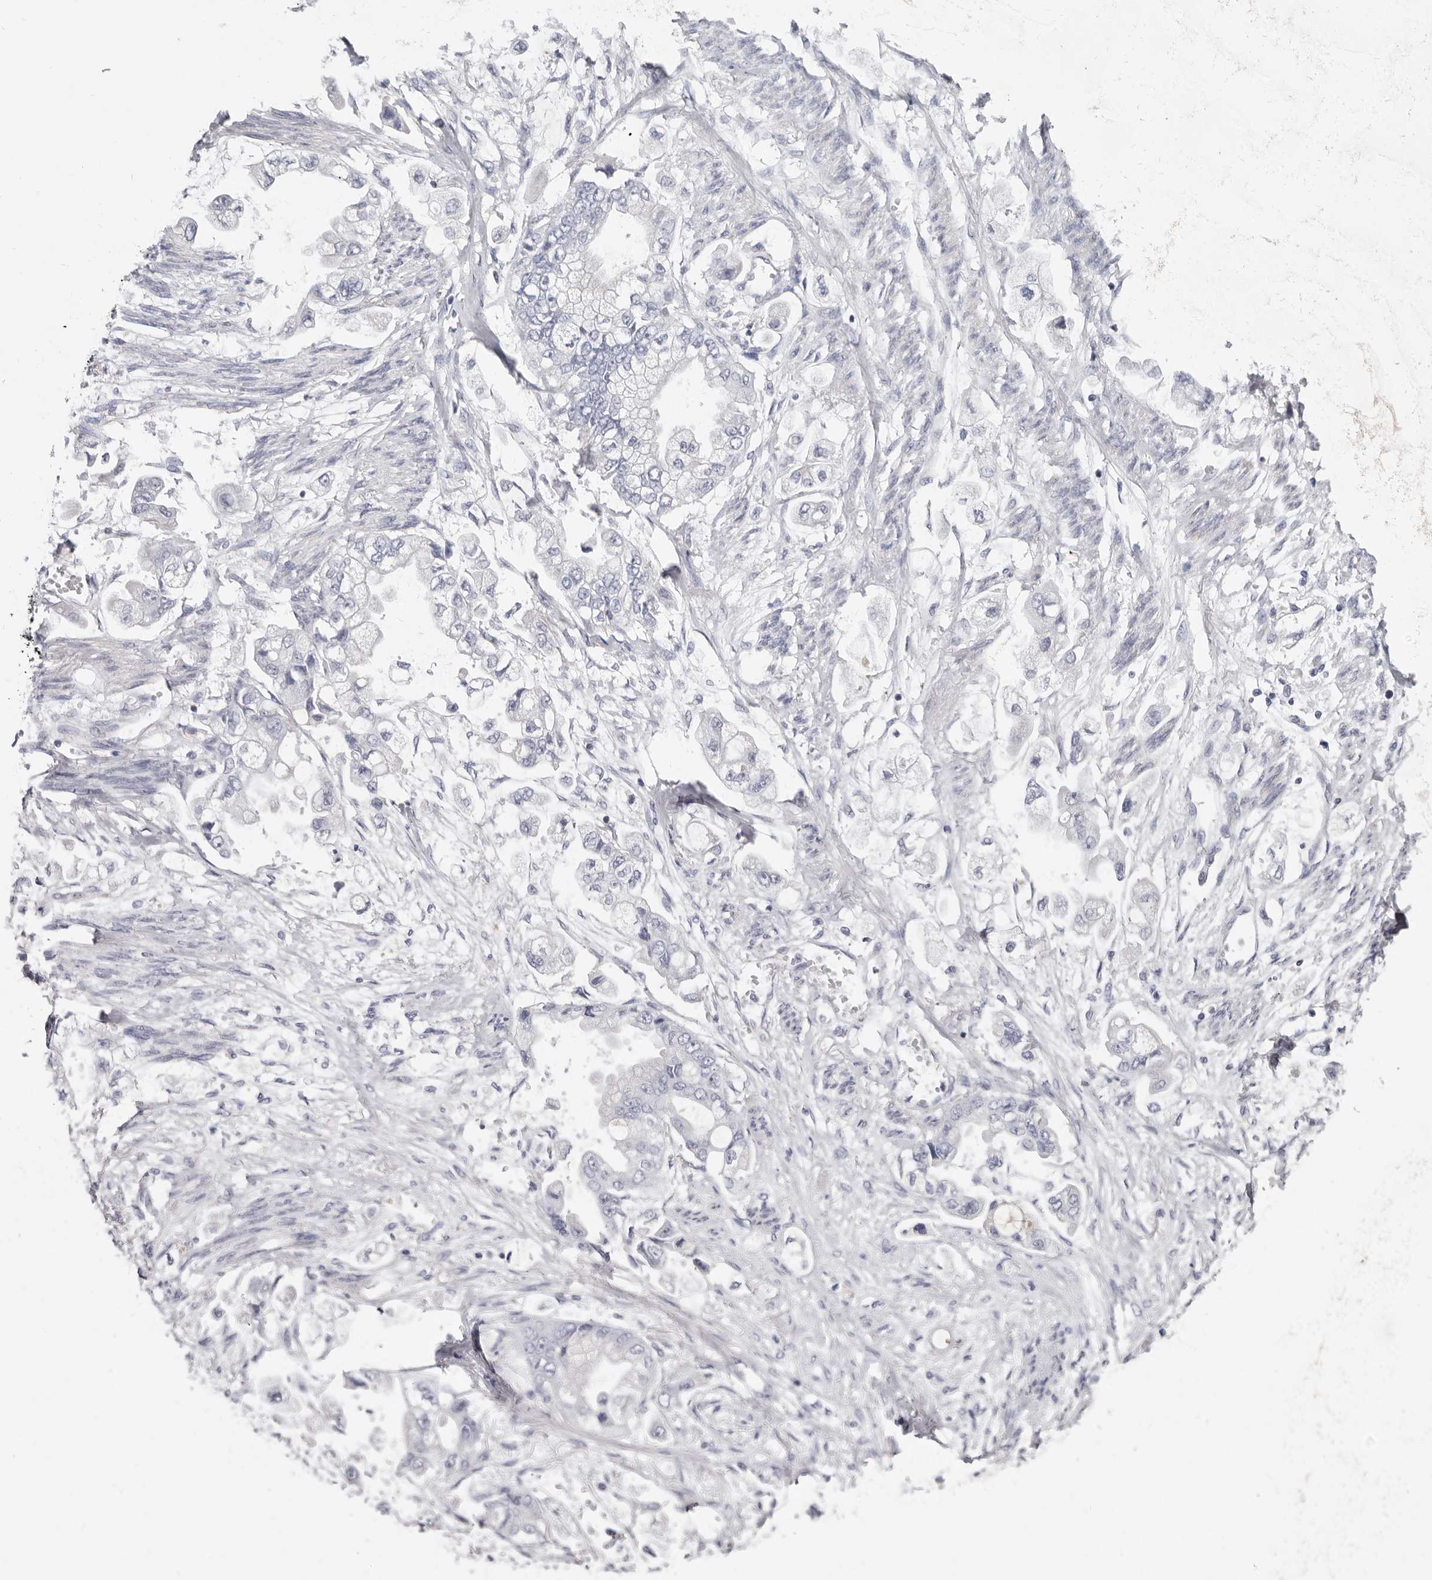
{"staining": {"intensity": "negative", "quantity": "none", "location": "none"}, "tissue": "stomach cancer", "cell_type": "Tumor cells", "image_type": "cancer", "snomed": [{"axis": "morphology", "description": "Adenocarcinoma, NOS"}, {"axis": "topography", "description": "Stomach"}], "caption": "A high-resolution image shows immunohistochemistry staining of adenocarcinoma (stomach), which demonstrates no significant expression in tumor cells. (Stains: DAB immunohistochemistry with hematoxylin counter stain, Microscopy: brightfield microscopy at high magnification).", "gene": "RSPO2", "patient": {"sex": "male", "age": 62}}